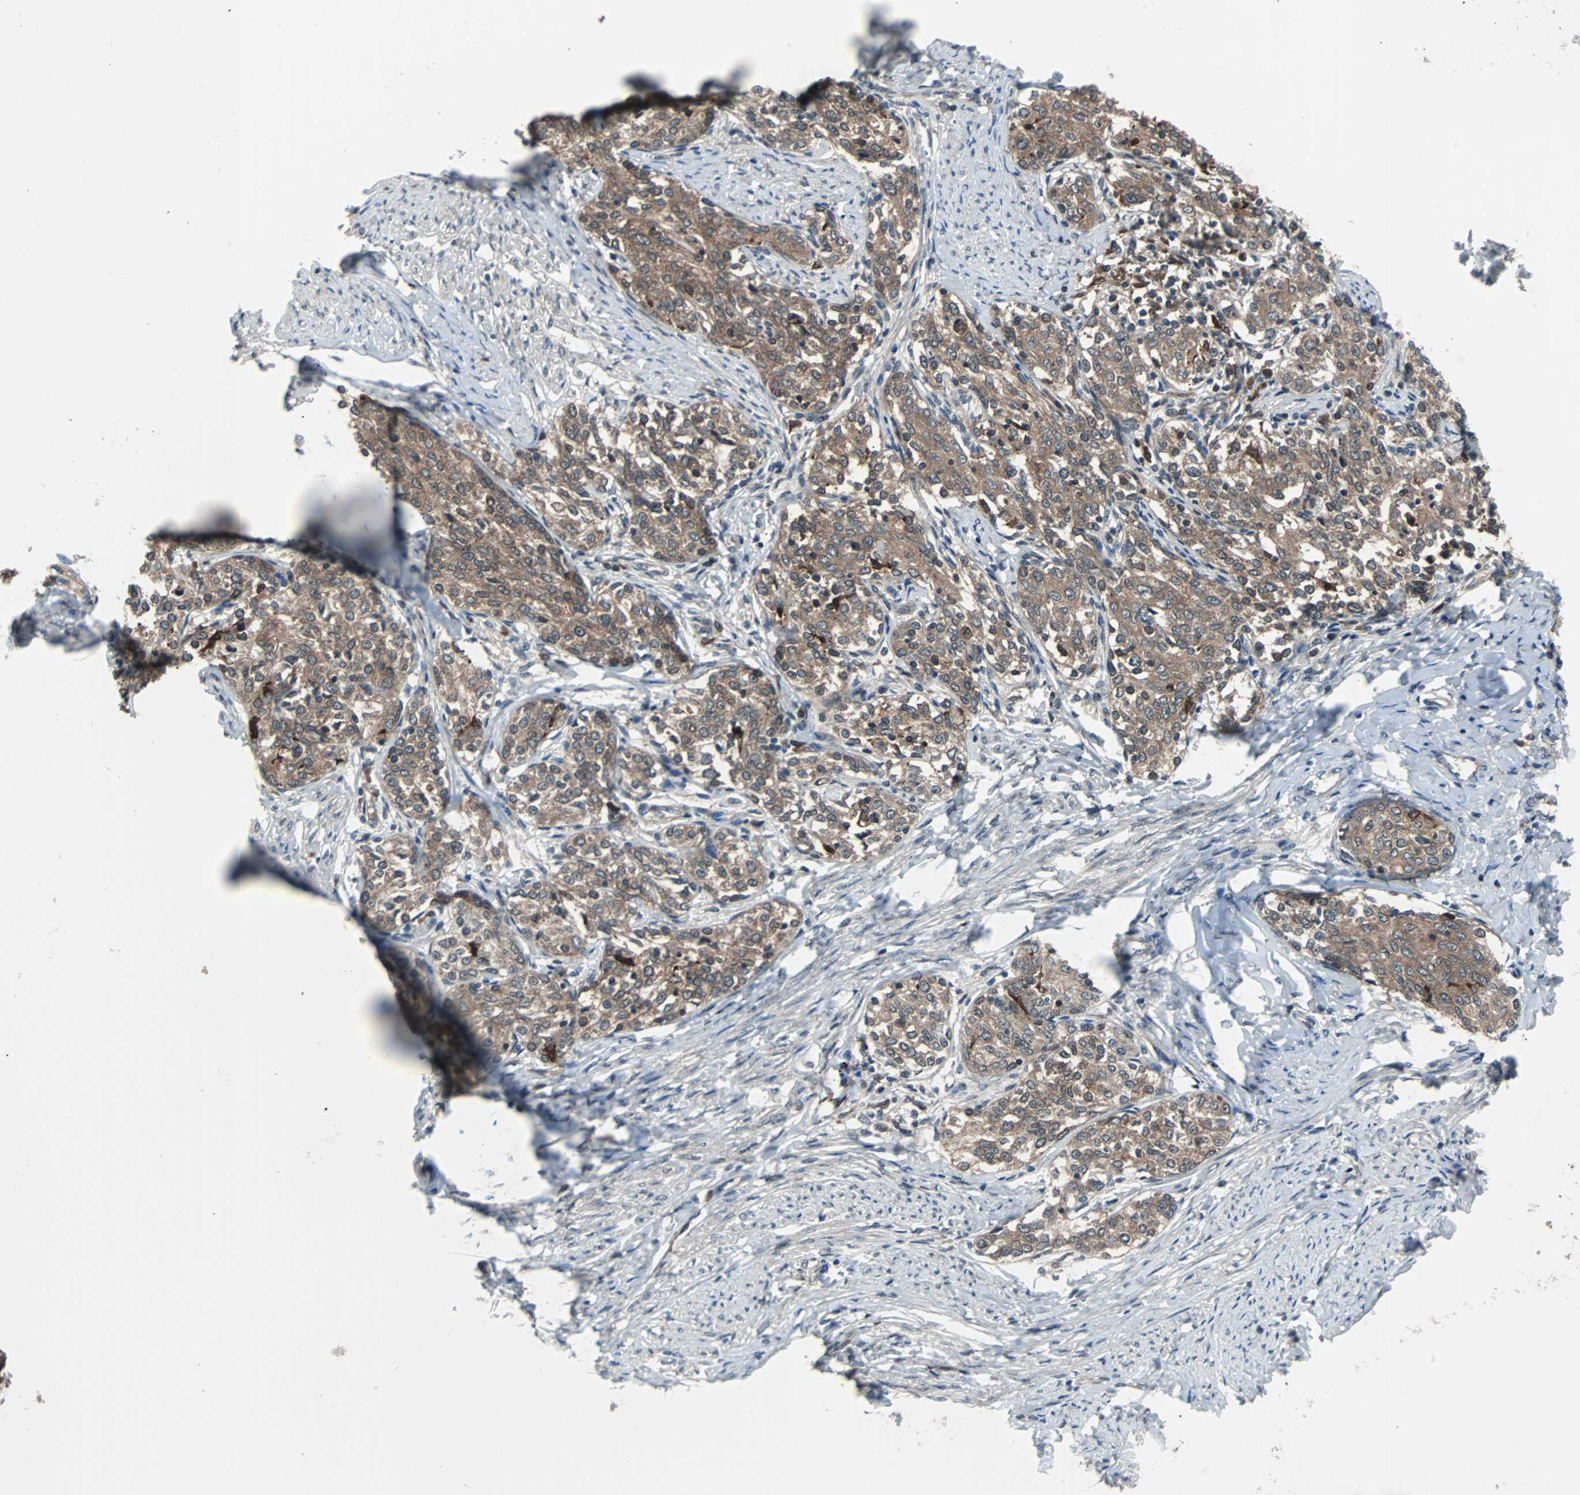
{"staining": {"intensity": "moderate", "quantity": ">75%", "location": "cytoplasmic/membranous"}, "tissue": "cervical cancer", "cell_type": "Tumor cells", "image_type": "cancer", "snomed": [{"axis": "morphology", "description": "Squamous cell carcinoma, NOS"}, {"axis": "morphology", "description": "Adenocarcinoma, NOS"}, {"axis": "topography", "description": "Cervix"}], "caption": "A medium amount of moderate cytoplasmic/membranous staining is appreciated in approximately >75% of tumor cells in cervical adenocarcinoma tissue.", "gene": "PAK1", "patient": {"sex": "female", "age": 52}}